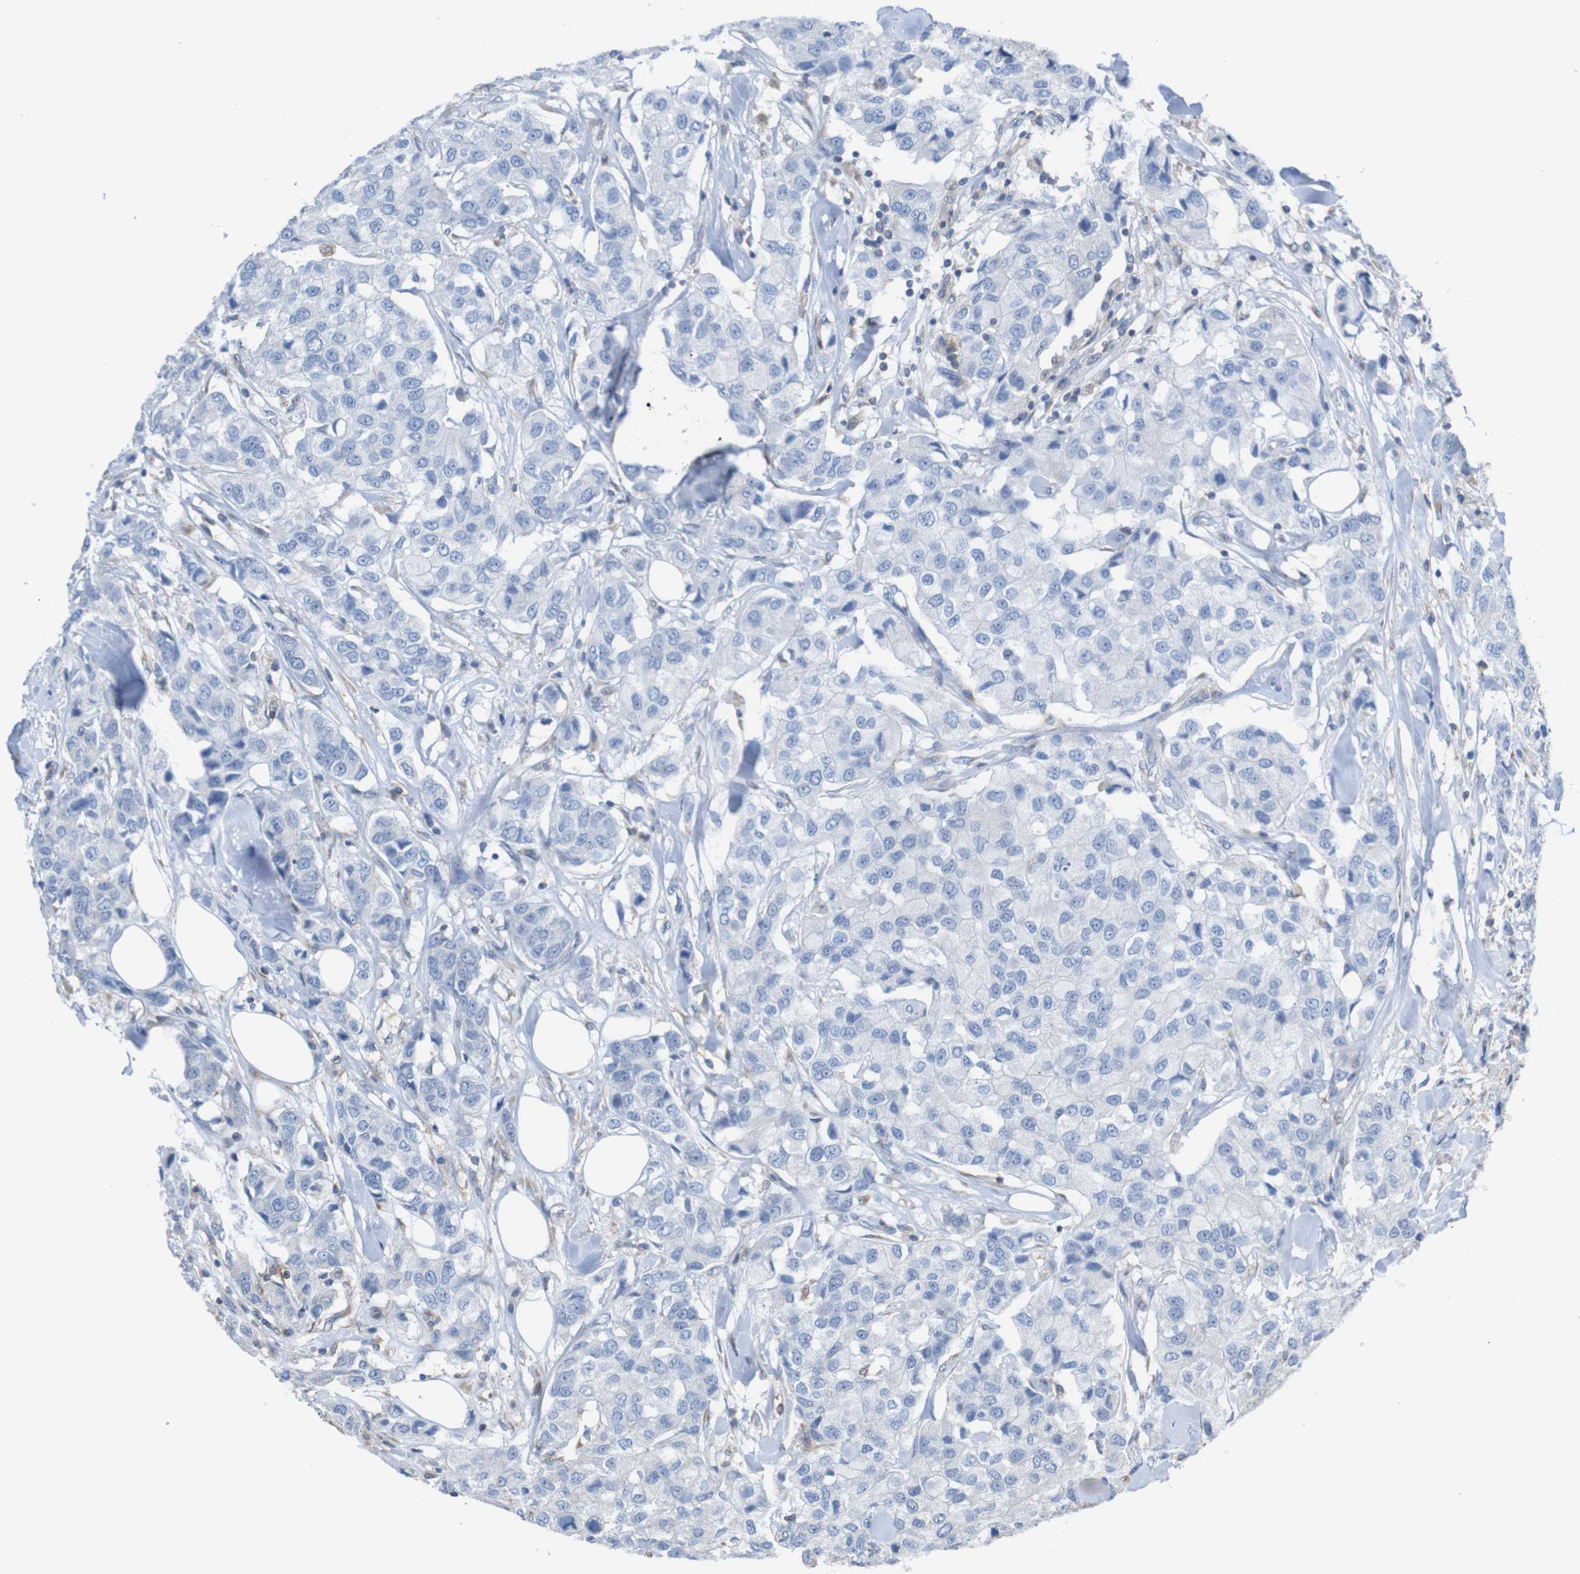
{"staining": {"intensity": "negative", "quantity": "none", "location": "none"}, "tissue": "breast cancer", "cell_type": "Tumor cells", "image_type": "cancer", "snomed": [{"axis": "morphology", "description": "Duct carcinoma"}, {"axis": "topography", "description": "Breast"}], "caption": "An immunohistochemistry (IHC) micrograph of breast cancer (invasive ductal carcinoma) is shown. There is no staining in tumor cells of breast cancer (invasive ductal carcinoma).", "gene": "MINAR1", "patient": {"sex": "female", "age": 80}}